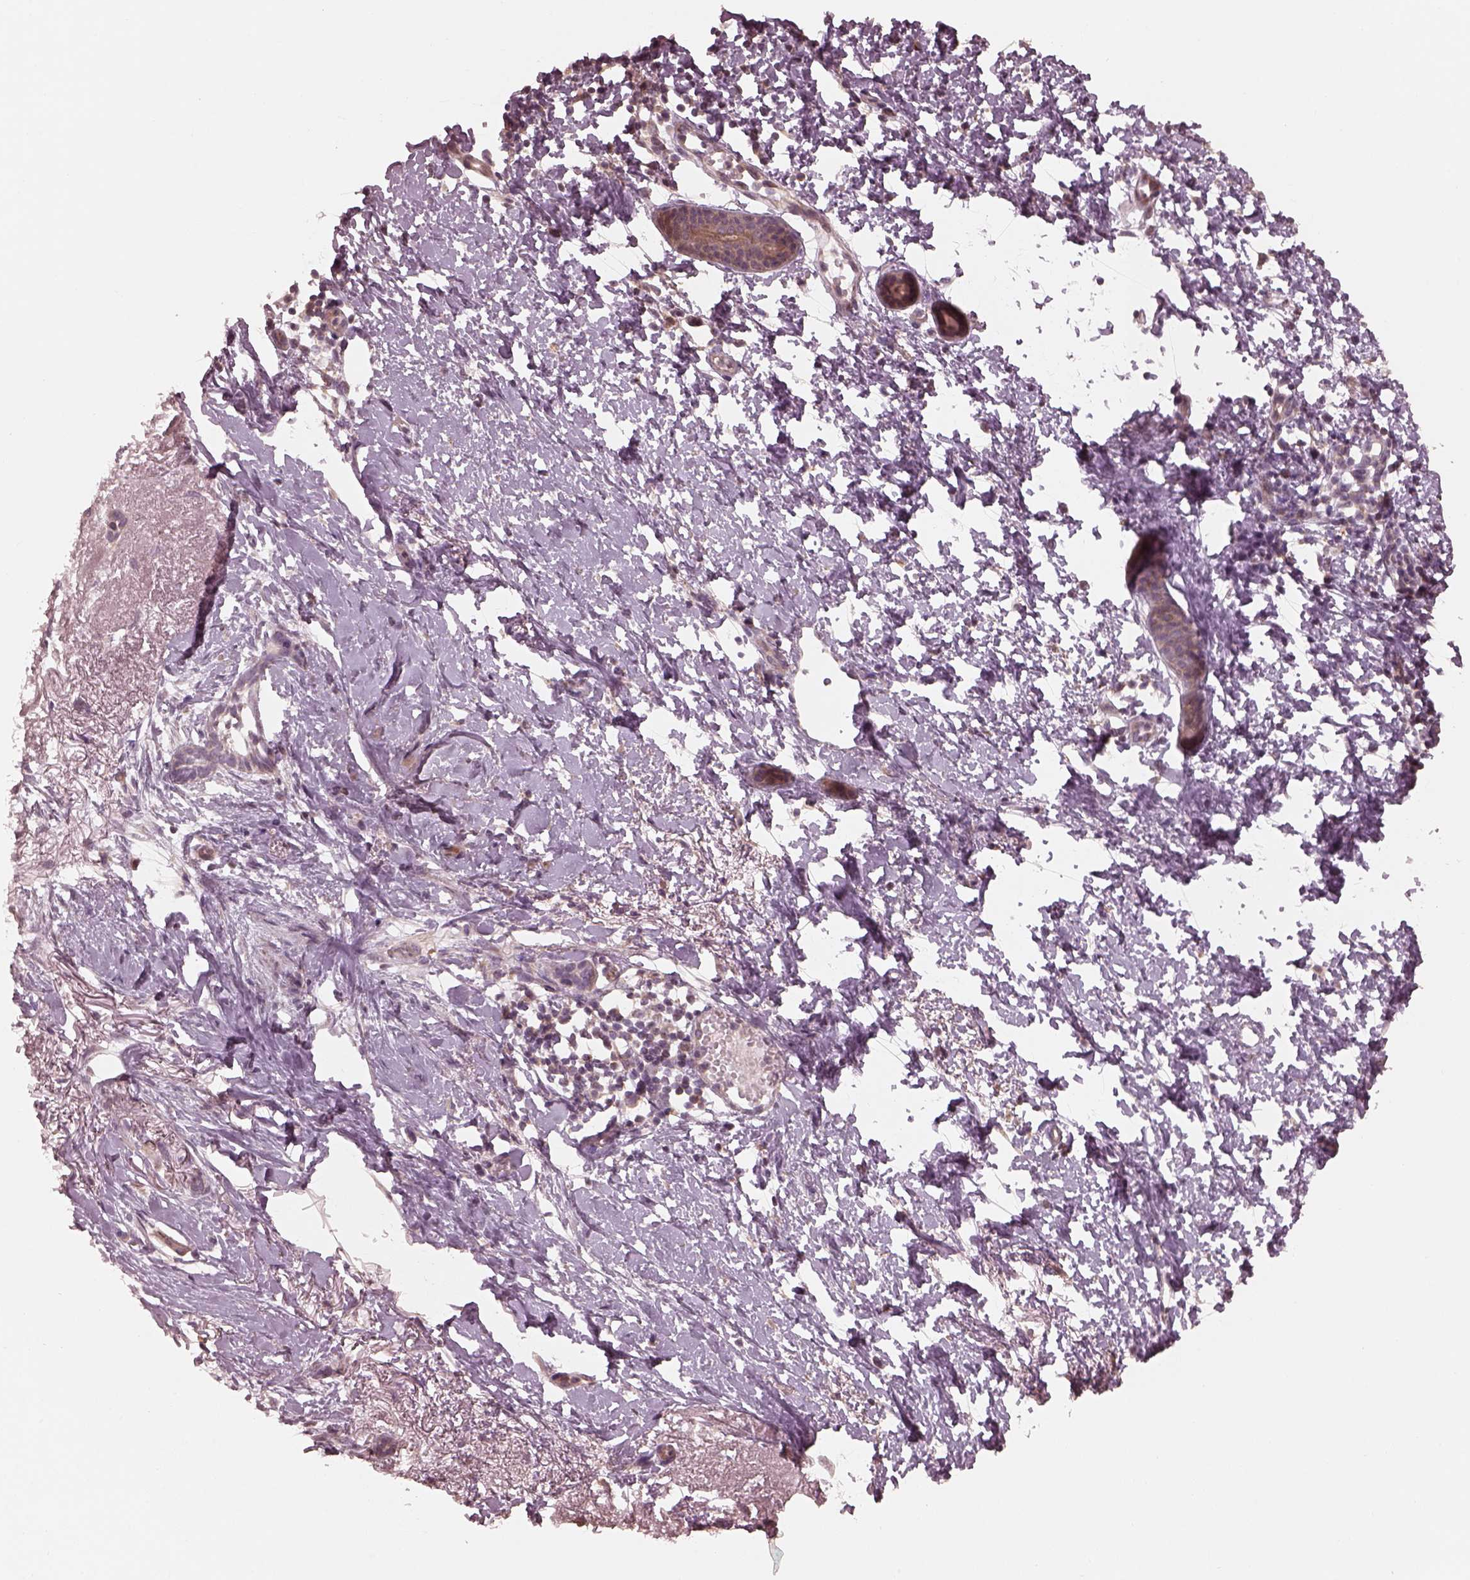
{"staining": {"intensity": "weak", "quantity": "<25%", "location": "cytoplasmic/membranous"}, "tissue": "skin cancer", "cell_type": "Tumor cells", "image_type": "cancer", "snomed": [{"axis": "morphology", "description": "Normal tissue, NOS"}, {"axis": "morphology", "description": "Basal cell carcinoma"}, {"axis": "topography", "description": "Skin"}], "caption": "Basal cell carcinoma (skin) was stained to show a protein in brown. There is no significant staining in tumor cells. The staining is performed using DAB (3,3'-diaminobenzidine) brown chromogen with nuclei counter-stained in using hematoxylin.", "gene": "SLC25A46", "patient": {"sex": "male", "age": 84}}